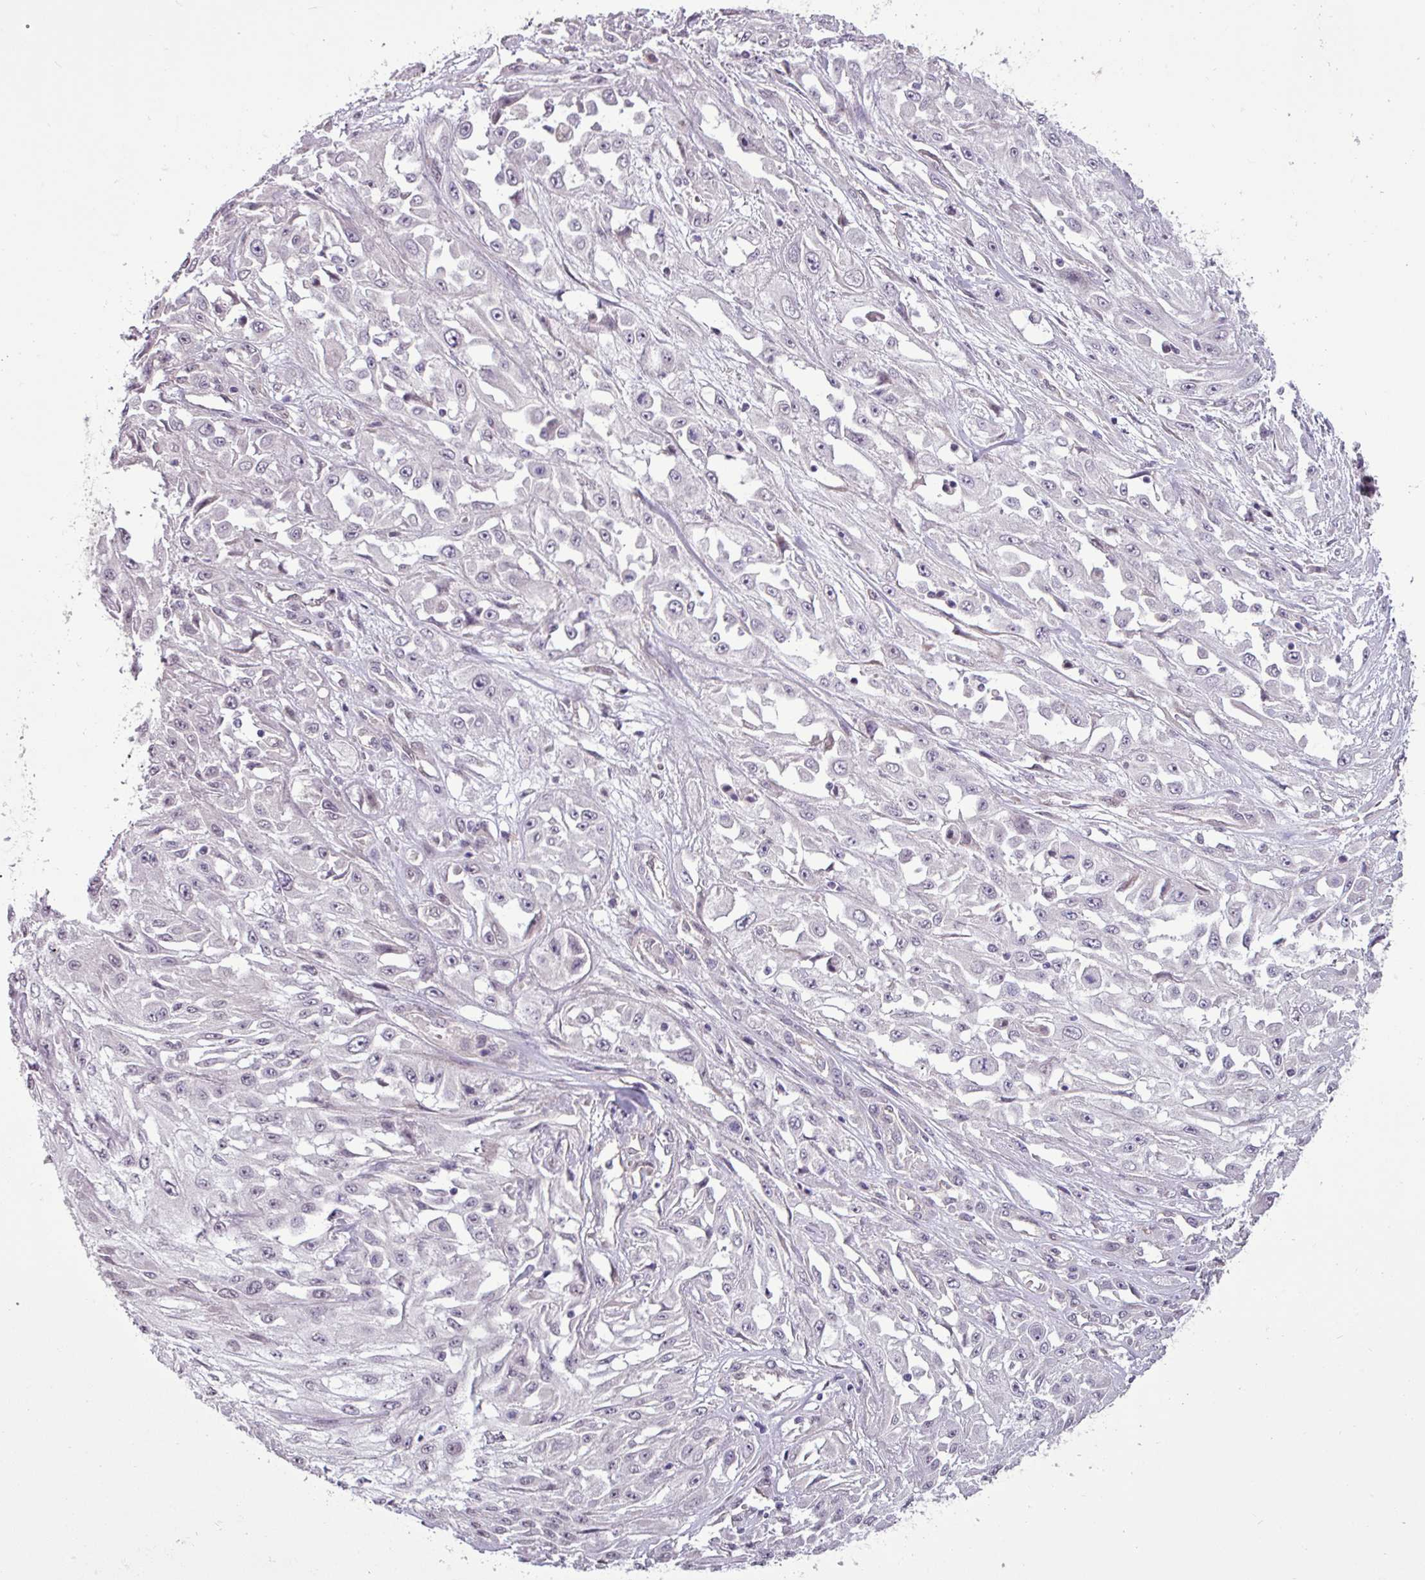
{"staining": {"intensity": "negative", "quantity": "none", "location": "none"}, "tissue": "skin cancer", "cell_type": "Tumor cells", "image_type": "cancer", "snomed": [{"axis": "morphology", "description": "Squamous cell carcinoma, NOS"}, {"axis": "morphology", "description": "Squamous cell carcinoma, metastatic, NOS"}, {"axis": "topography", "description": "Skin"}, {"axis": "topography", "description": "Lymph node"}], "caption": "Immunohistochemistry (IHC) of skin squamous cell carcinoma demonstrates no positivity in tumor cells.", "gene": "GPT2", "patient": {"sex": "male", "age": 75}}